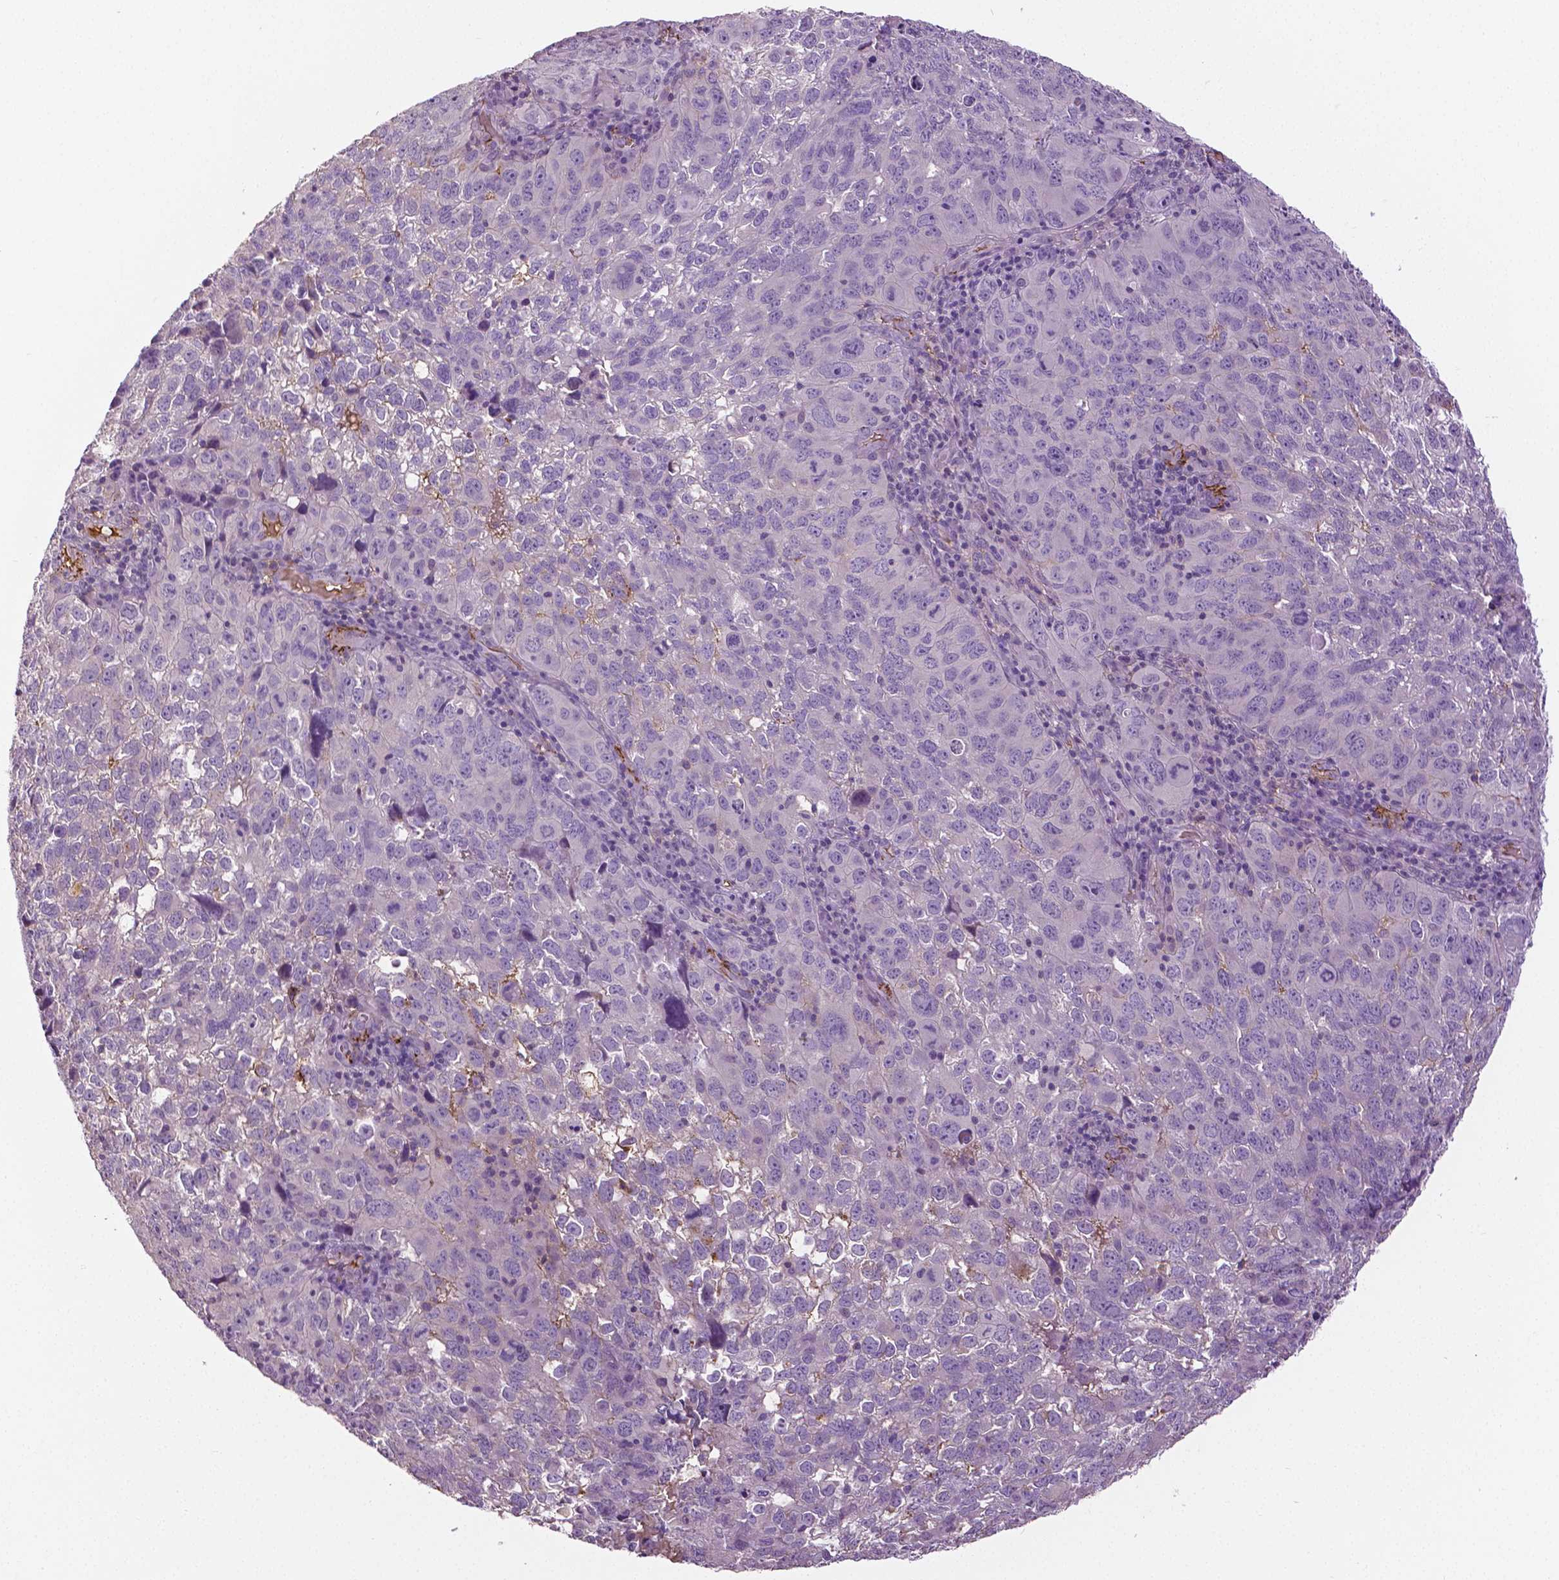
{"staining": {"intensity": "negative", "quantity": "none", "location": "none"}, "tissue": "cervical cancer", "cell_type": "Tumor cells", "image_type": "cancer", "snomed": [{"axis": "morphology", "description": "Squamous cell carcinoma, NOS"}, {"axis": "topography", "description": "Cervix"}], "caption": "Cervical squamous cell carcinoma was stained to show a protein in brown. There is no significant expression in tumor cells.", "gene": "PTPN5", "patient": {"sex": "female", "age": 55}}